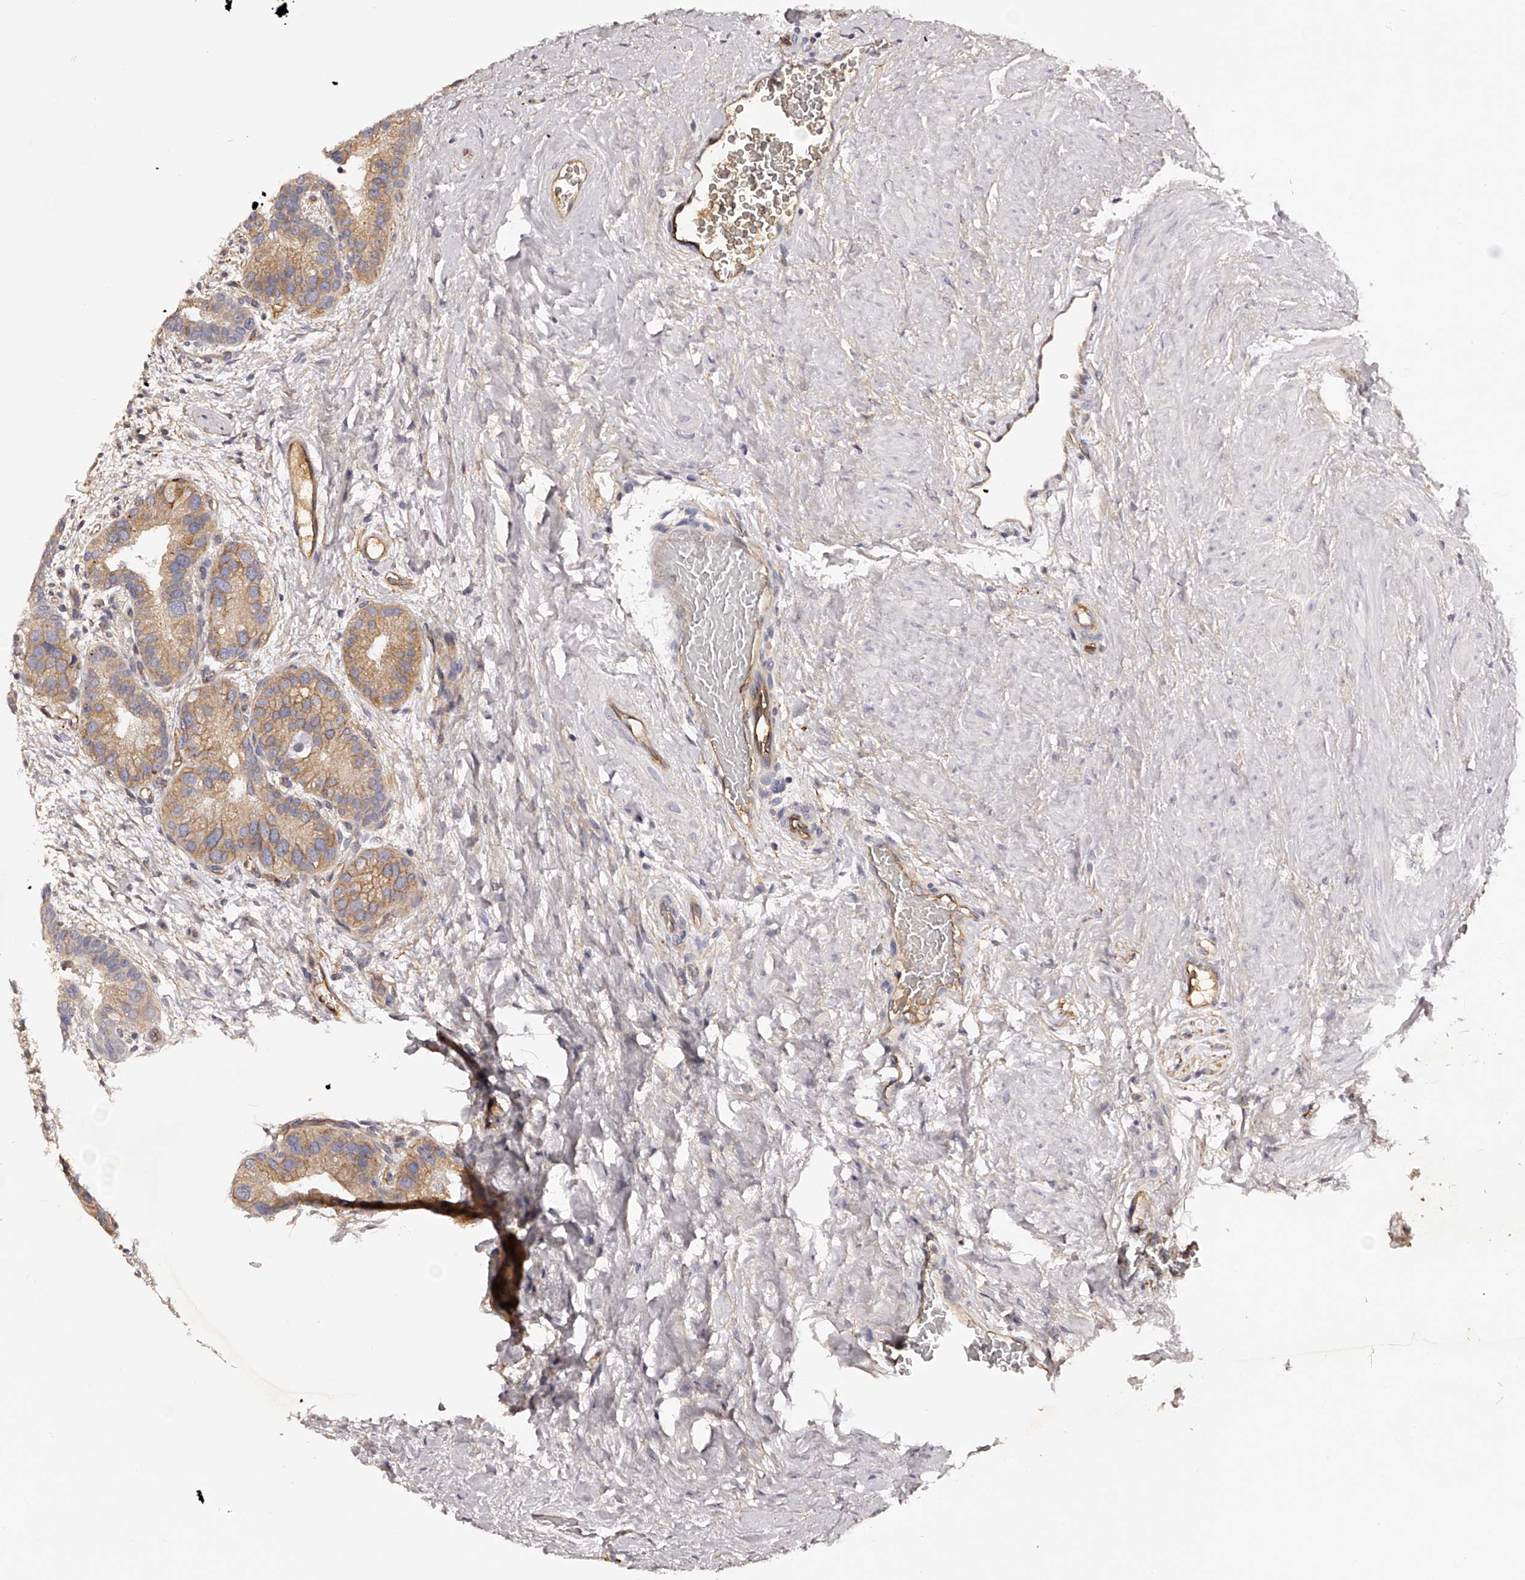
{"staining": {"intensity": "moderate", "quantity": ">75%", "location": "cytoplasmic/membranous"}, "tissue": "prostate cancer", "cell_type": "Tumor cells", "image_type": "cancer", "snomed": [{"axis": "morphology", "description": "Adenocarcinoma, High grade"}, {"axis": "topography", "description": "Prostate"}], "caption": "An immunohistochemistry (IHC) histopathology image of tumor tissue is shown. Protein staining in brown highlights moderate cytoplasmic/membranous positivity in prostate cancer (adenocarcinoma (high-grade)) within tumor cells. The staining was performed using DAB (3,3'-diaminobenzidine) to visualize the protein expression in brown, while the nuclei were stained in blue with hematoxylin (Magnification: 20x).", "gene": "LTV1", "patient": {"sex": "male", "age": 56}}